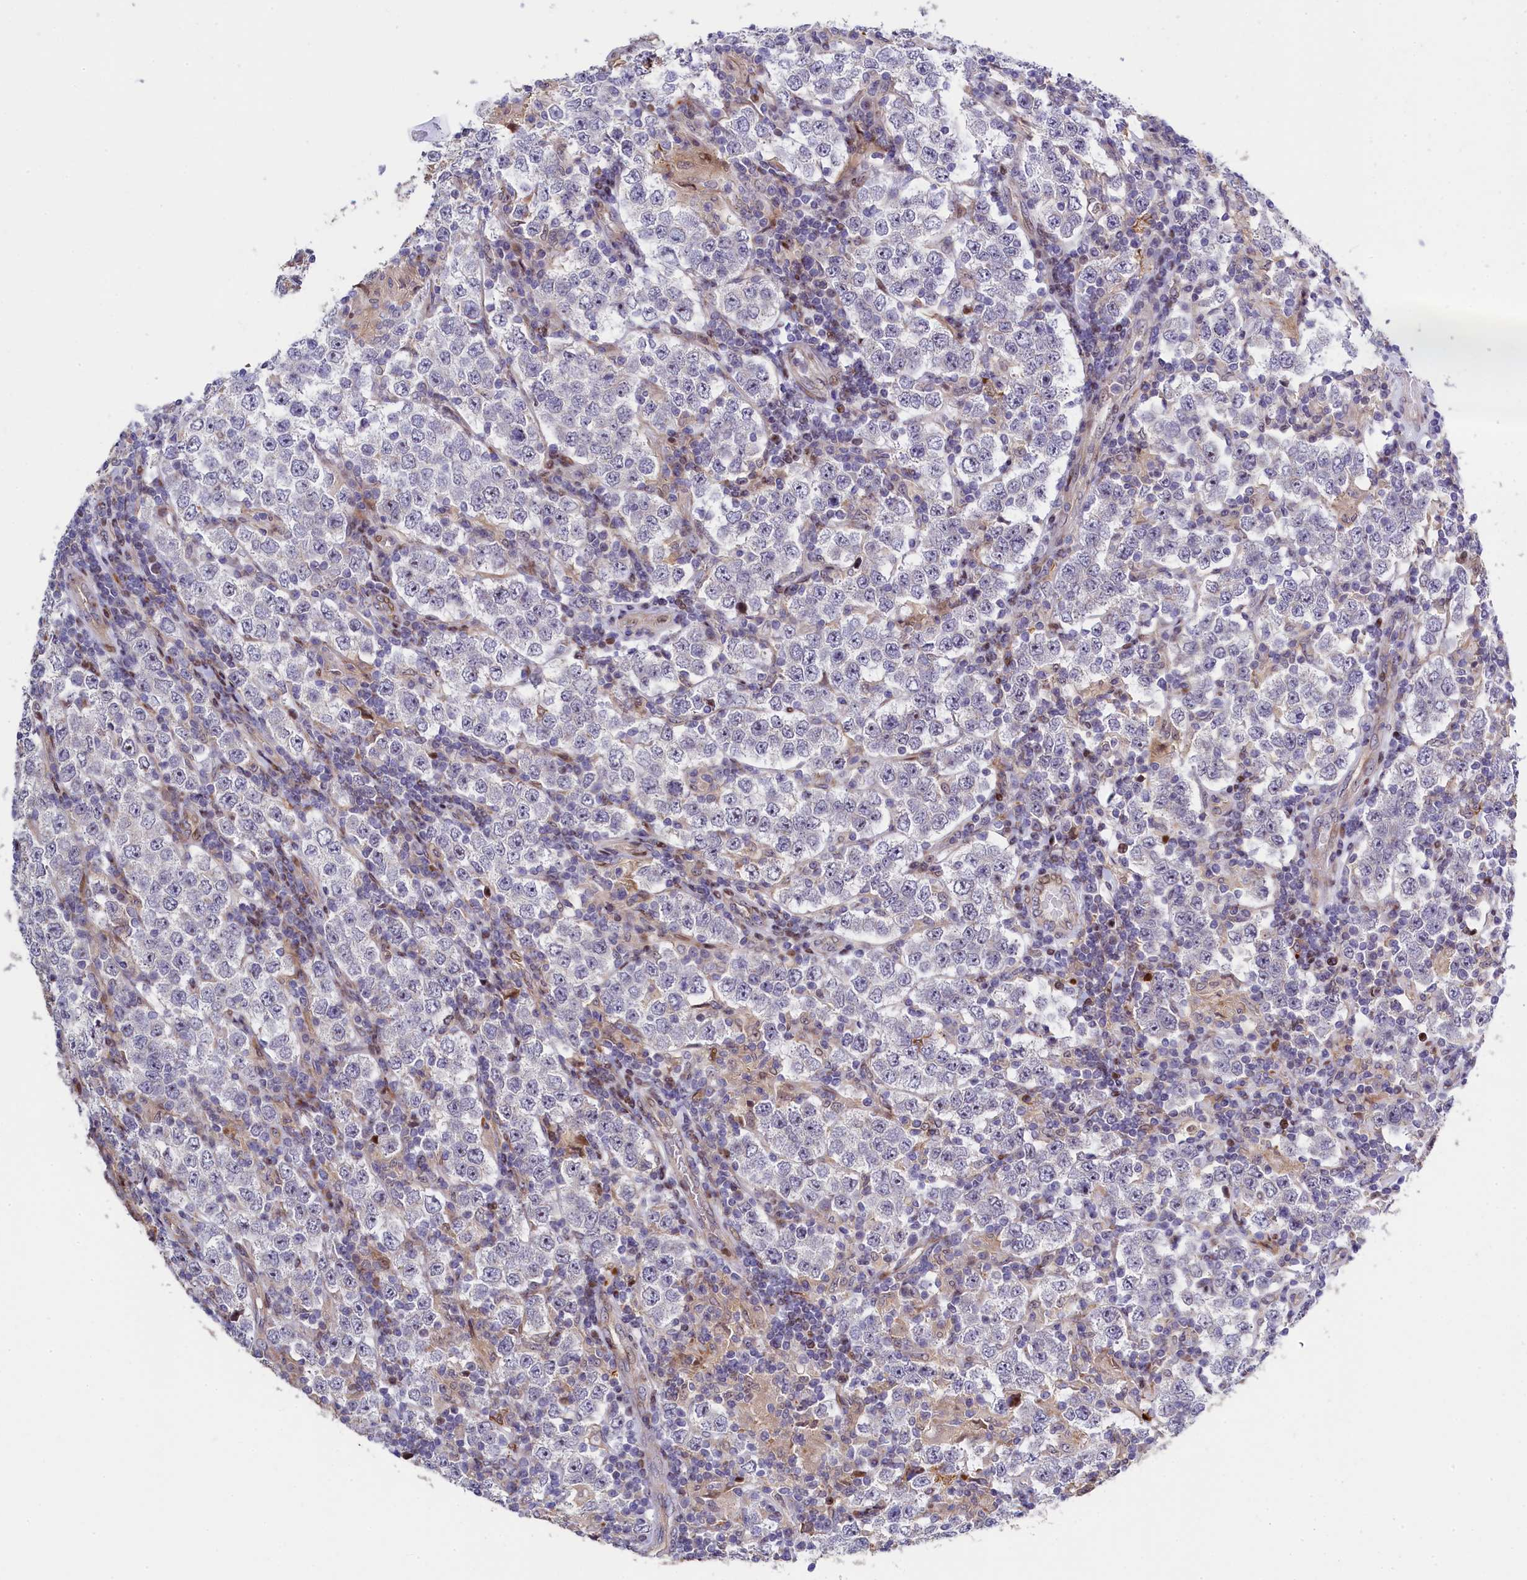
{"staining": {"intensity": "negative", "quantity": "none", "location": "none"}, "tissue": "testis cancer", "cell_type": "Tumor cells", "image_type": "cancer", "snomed": [{"axis": "morphology", "description": "Normal tissue, NOS"}, {"axis": "morphology", "description": "Urothelial carcinoma, High grade"}, {"axis": "morphology", "description": "Seminoma, NOS"}, {"axis": "morphology", "description": "Carcinoma, Embryonal, NOS"}, {"axis": "topography", "description": "Urinary bladder"}, {"axis": "topography", "description": "Testis"}], "caption": "Testis embryonal carcinoma was stained to show a protein in brown. There is no significant positivity in tumor cells. Nuclei are stained in blue.", "gene": "TGDS", "patient": {"sex": "male", "age": 41}}